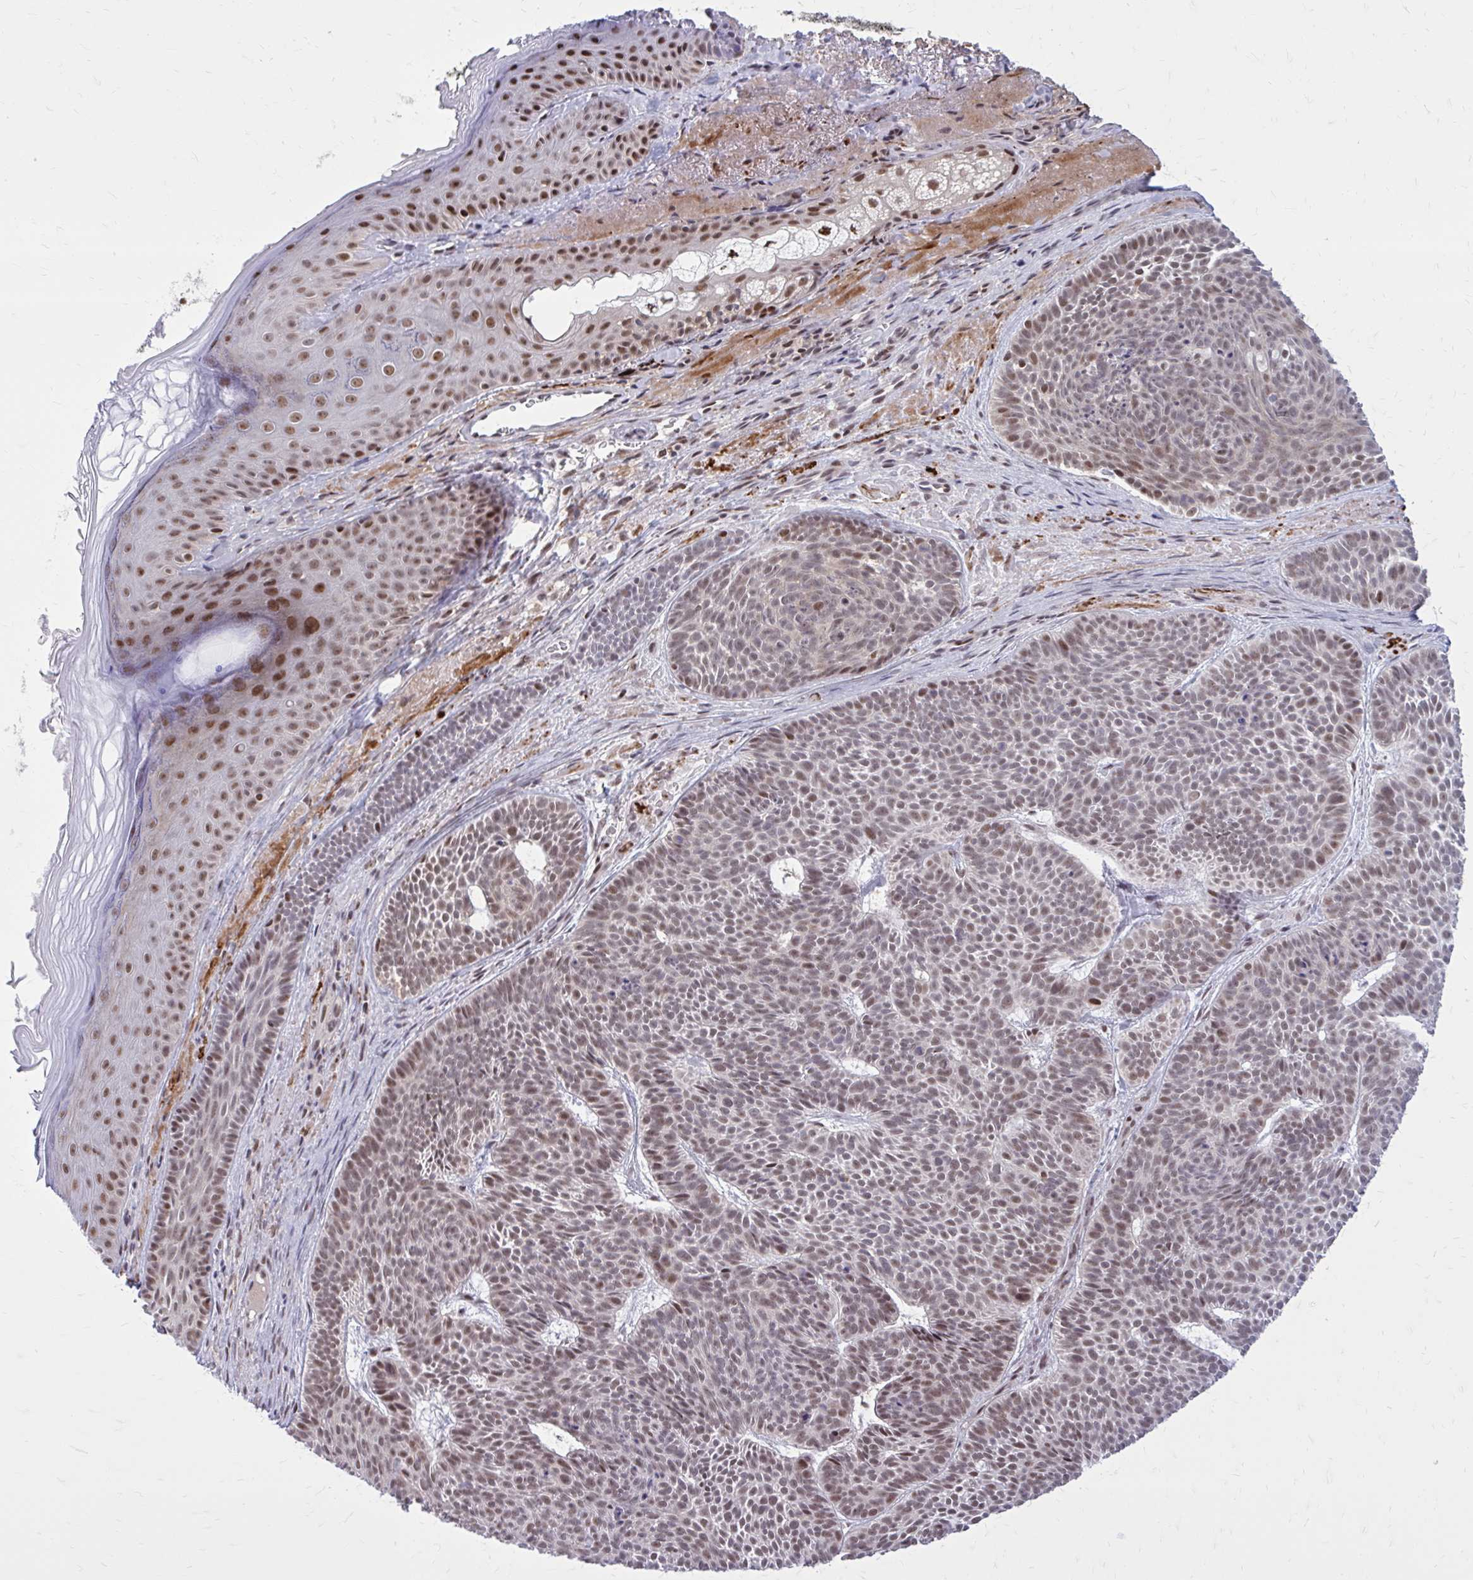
{"staining": {"intensity": "weak", "quantity": "25%-75%", "location": "nuclear"}, "tissue": "skin cancer", "cell_type": "Tumor cells", "image_type": "cancer", "snomed": [{"axis": "morphology", "description": "Basal cell carcinoma"}, {"axis": "topography", "description": "Skin"}], "caption": "Brown immunohistochemical staining in human basal cell carcinoma (skin) displays weak nuclear positivity in approximately 25%-75% of tumor cells.", "gene": "PSME4", "patient": {"sex": "male", "age": 81}}